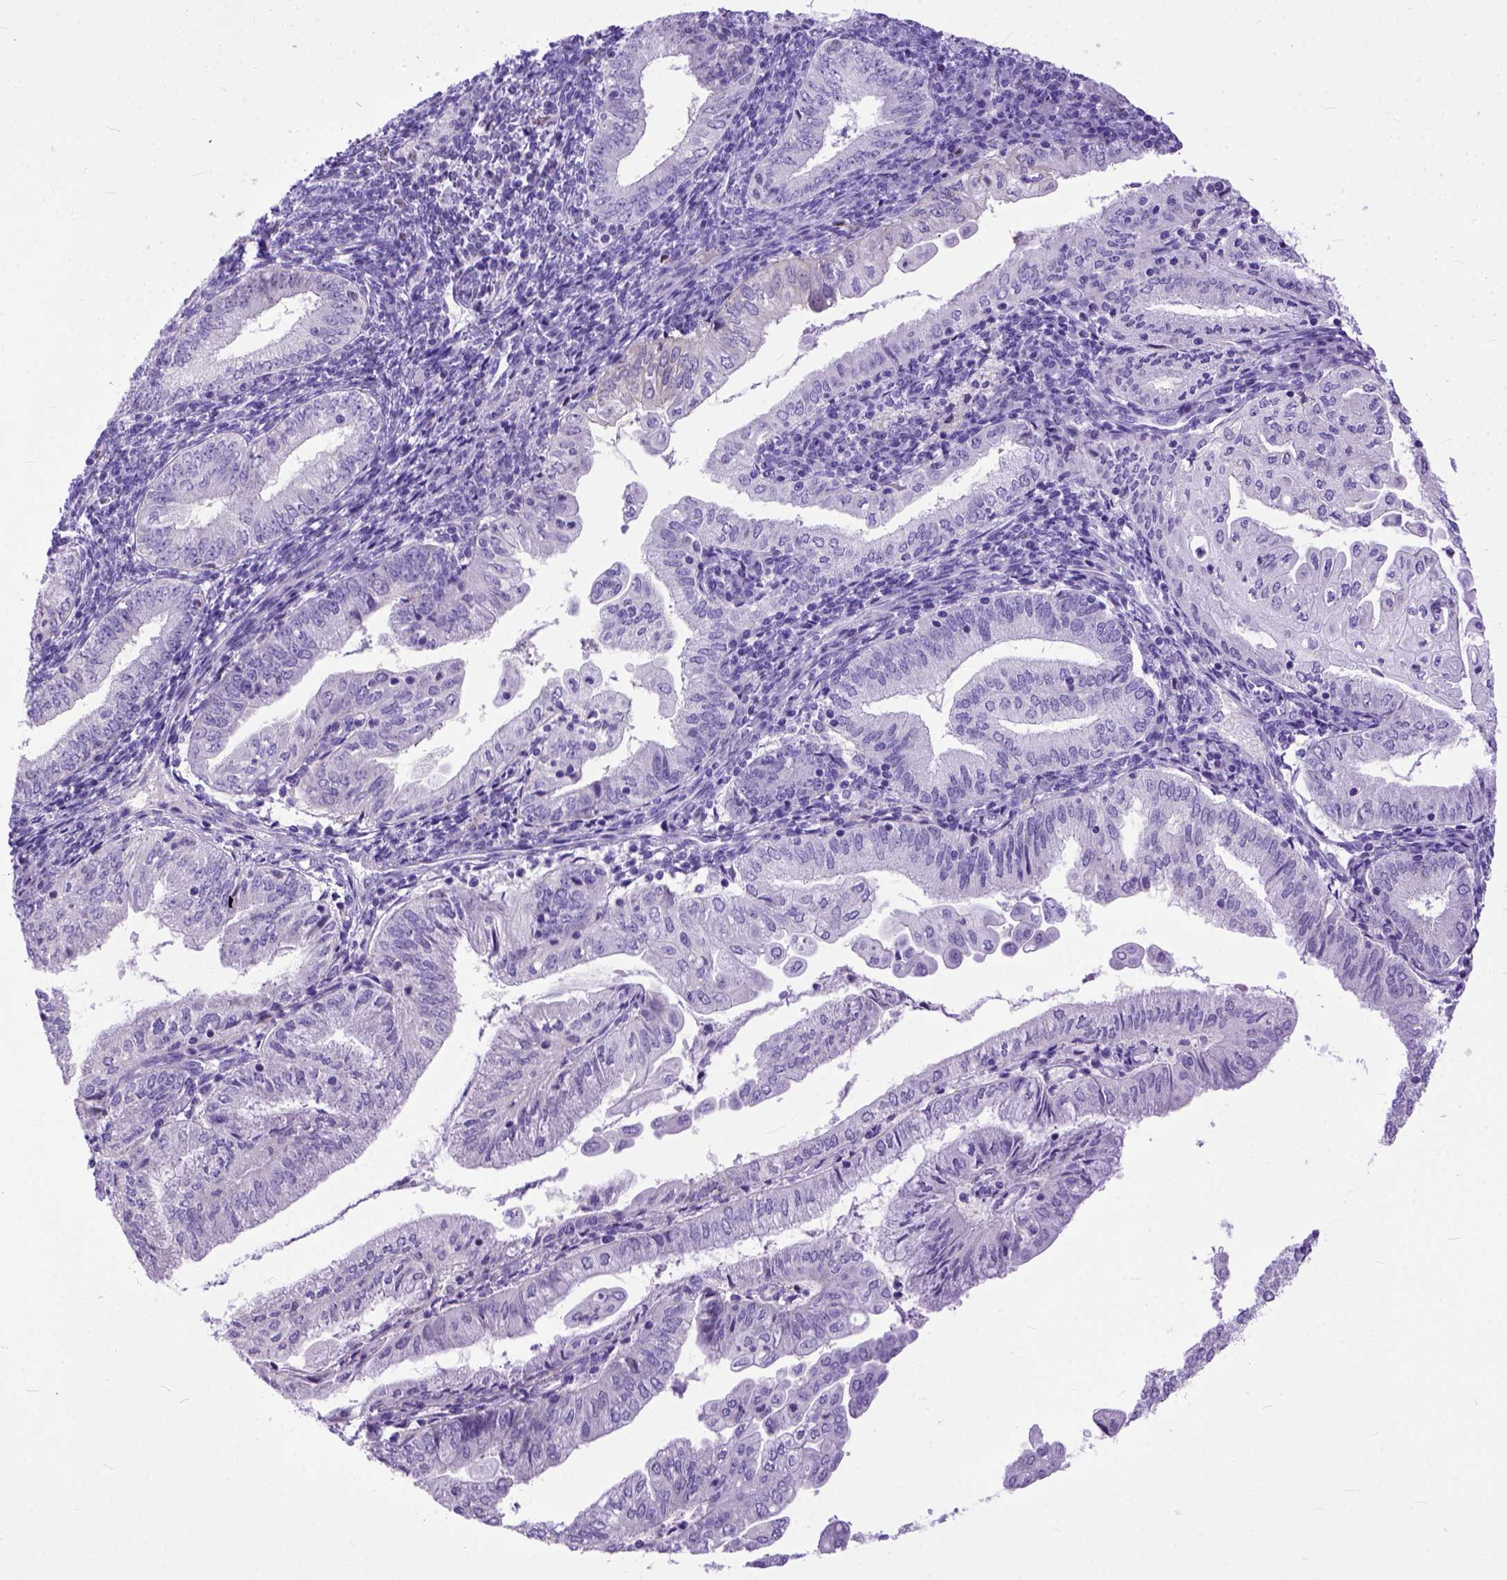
{"staining": {"intensity": "negative", "quantity": "none", "location": "none"}, "tissue": "endometrial cancer", "cell_type": "Tumor cells", "image_type": "cancer", "snomed": [{"axis": "morphology", "description": "Adenocarcinoma, NOS"}, {"axis": "topography", "description": "Endometrium"}], "caption": "This is a photomicrograph of immunohistochemistry staining of endometrial cancer (adenocarcinoma), which shows no positivity in tumor cells.", "gene": "CRB1", "patient": {"sex": "female", "age": 55}}